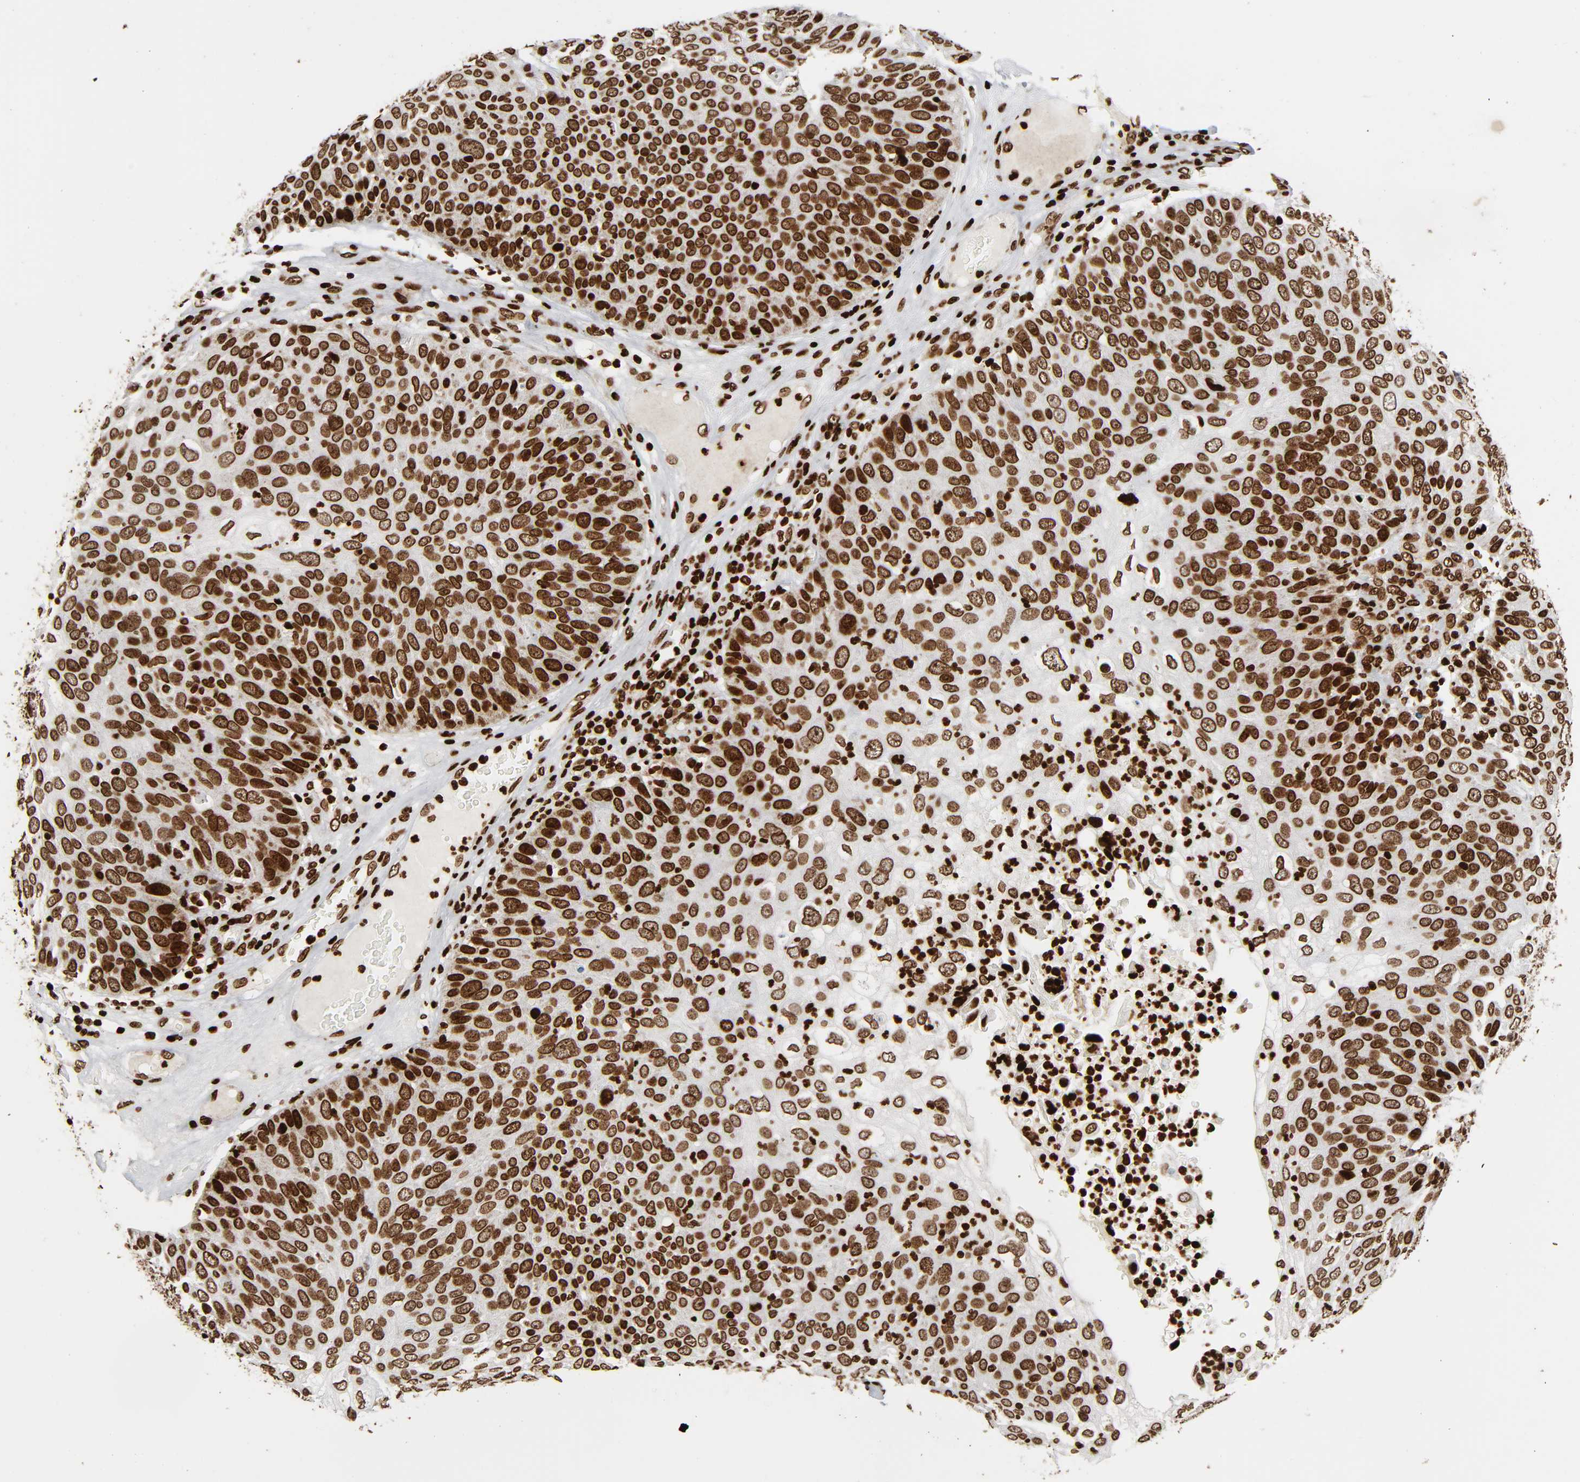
{"staining": {"intensity": "moderate", "quantity": ">75%", "location": "cytoplasmic/membranous,nuclear"}, "tissue": "skin cancer", "cell_type": "Tumor cells", "image_type": "cancer", "snomed": [{"axis": "morphology", "description": "Squamous cell carcinoma, NOS"}, {"axis": "topography", "description": "Skin"}], "caption": "This histopathology image exhibits squamous cell carcinoma (skin) stained with immunohistochemistry to label a protein in brown. The cytoplasmic/membranous and nuclear of tumor cells show moderate positivity for the protein. Nuclei are counter-stained blue.", "gene": "RXRA", "patient": {"sex": "male", "age": 87}}